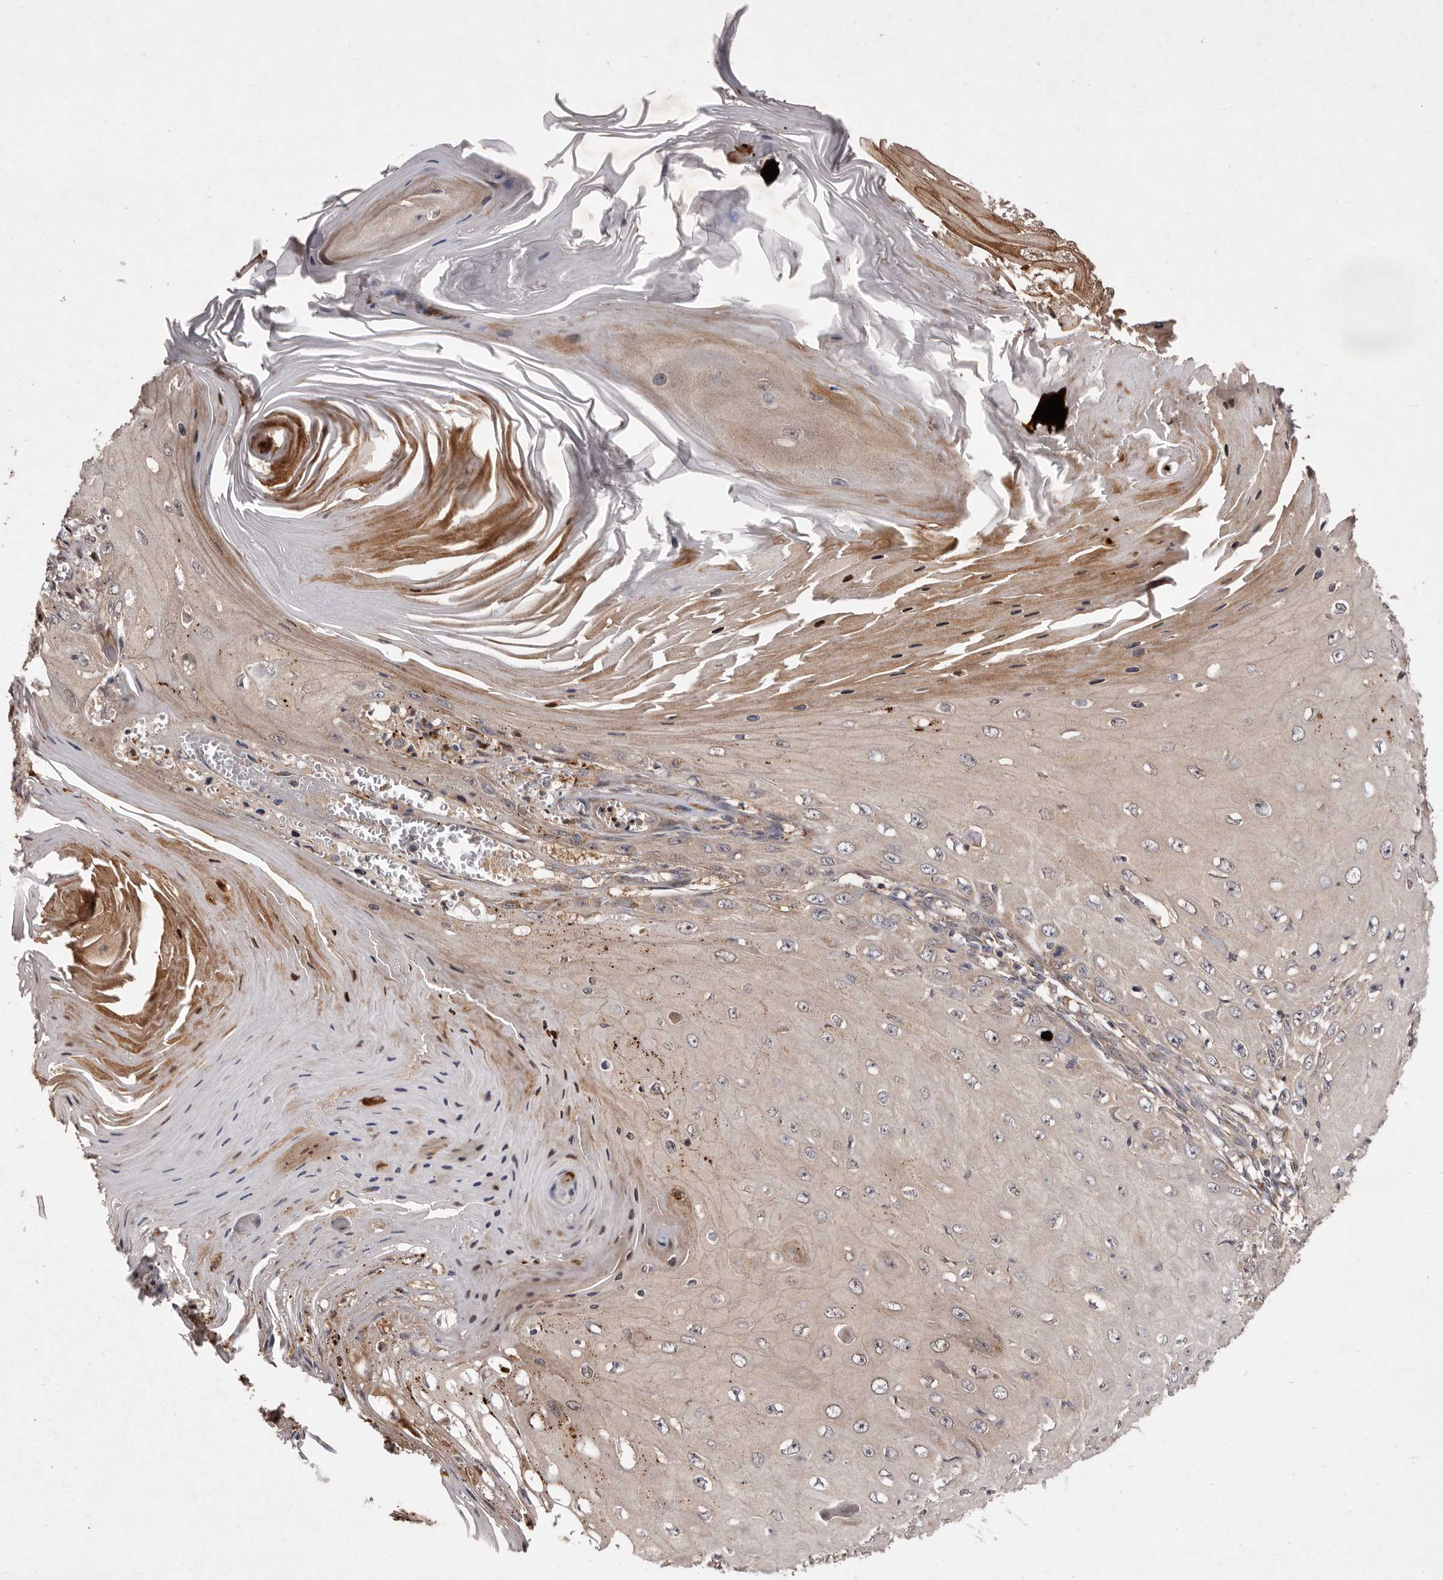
{"staining": {"intensity": "weak", "quantity": "25%-75%", "location": "cytoplasmic/membranous"}, "tissue": "skin cancer", "cell_type": "Tumor cells", "image_type": "cancer", "snomed": [{"axis": "morphology", "description": "Squamous cell carcinoma, NOS"}, {"axis": "topography", "description": "Skin"}], "caption": "Tumor cells reveal weak cytoplasmic/membranous positivity in about 25%-75% of cells in skin cancer (squamous cell carcinoma). The protein of interest is shown in brown color, while the nuclei are stained blue.", "gene": "FLAD1", "patient": {"sex": "female", "age": 73}}